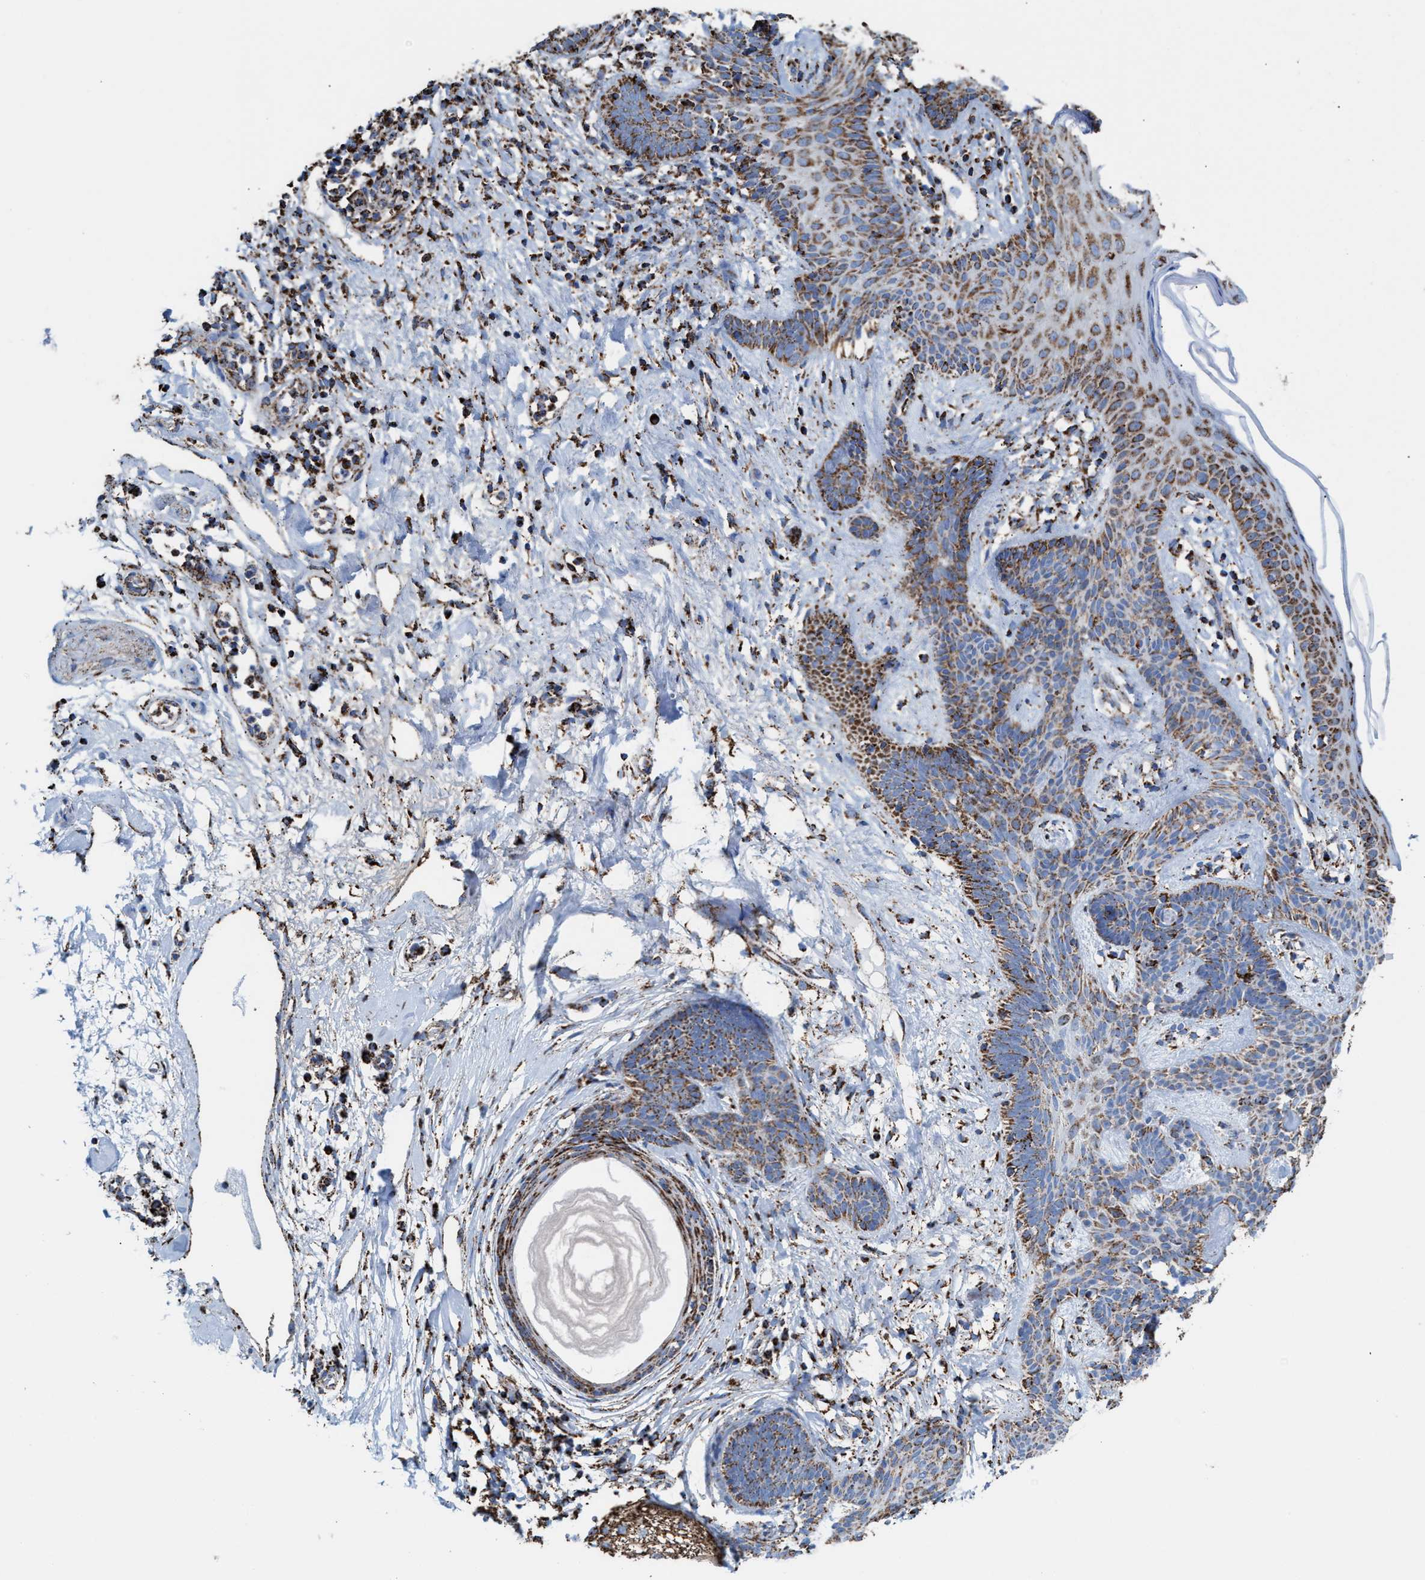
{"staining": {"intensity": "moderate", "quantity": ">75%", "location": "cytoplasmic/membranous"}, "tissue": "skin cancer", "cell_type": "Tumor cells", "image_type": "cancer", "snomed": [{"axis": "morphology", "description": "Developmental malformation"}, {"axis": "morphology", "description": "Basal cell carcinoma"}, {"axis": "topography", "description": "Skin"}], "caption": "Protein expression analysis of human skin cancer reveals moderate cytoplasmic/membranous expression in about >75% of tumor cells. (brown staining indicates protein expression, while blue staining denotes nuclei).", "gene": "ECHS1", "patient": {"sex": "female", "age": 62}}